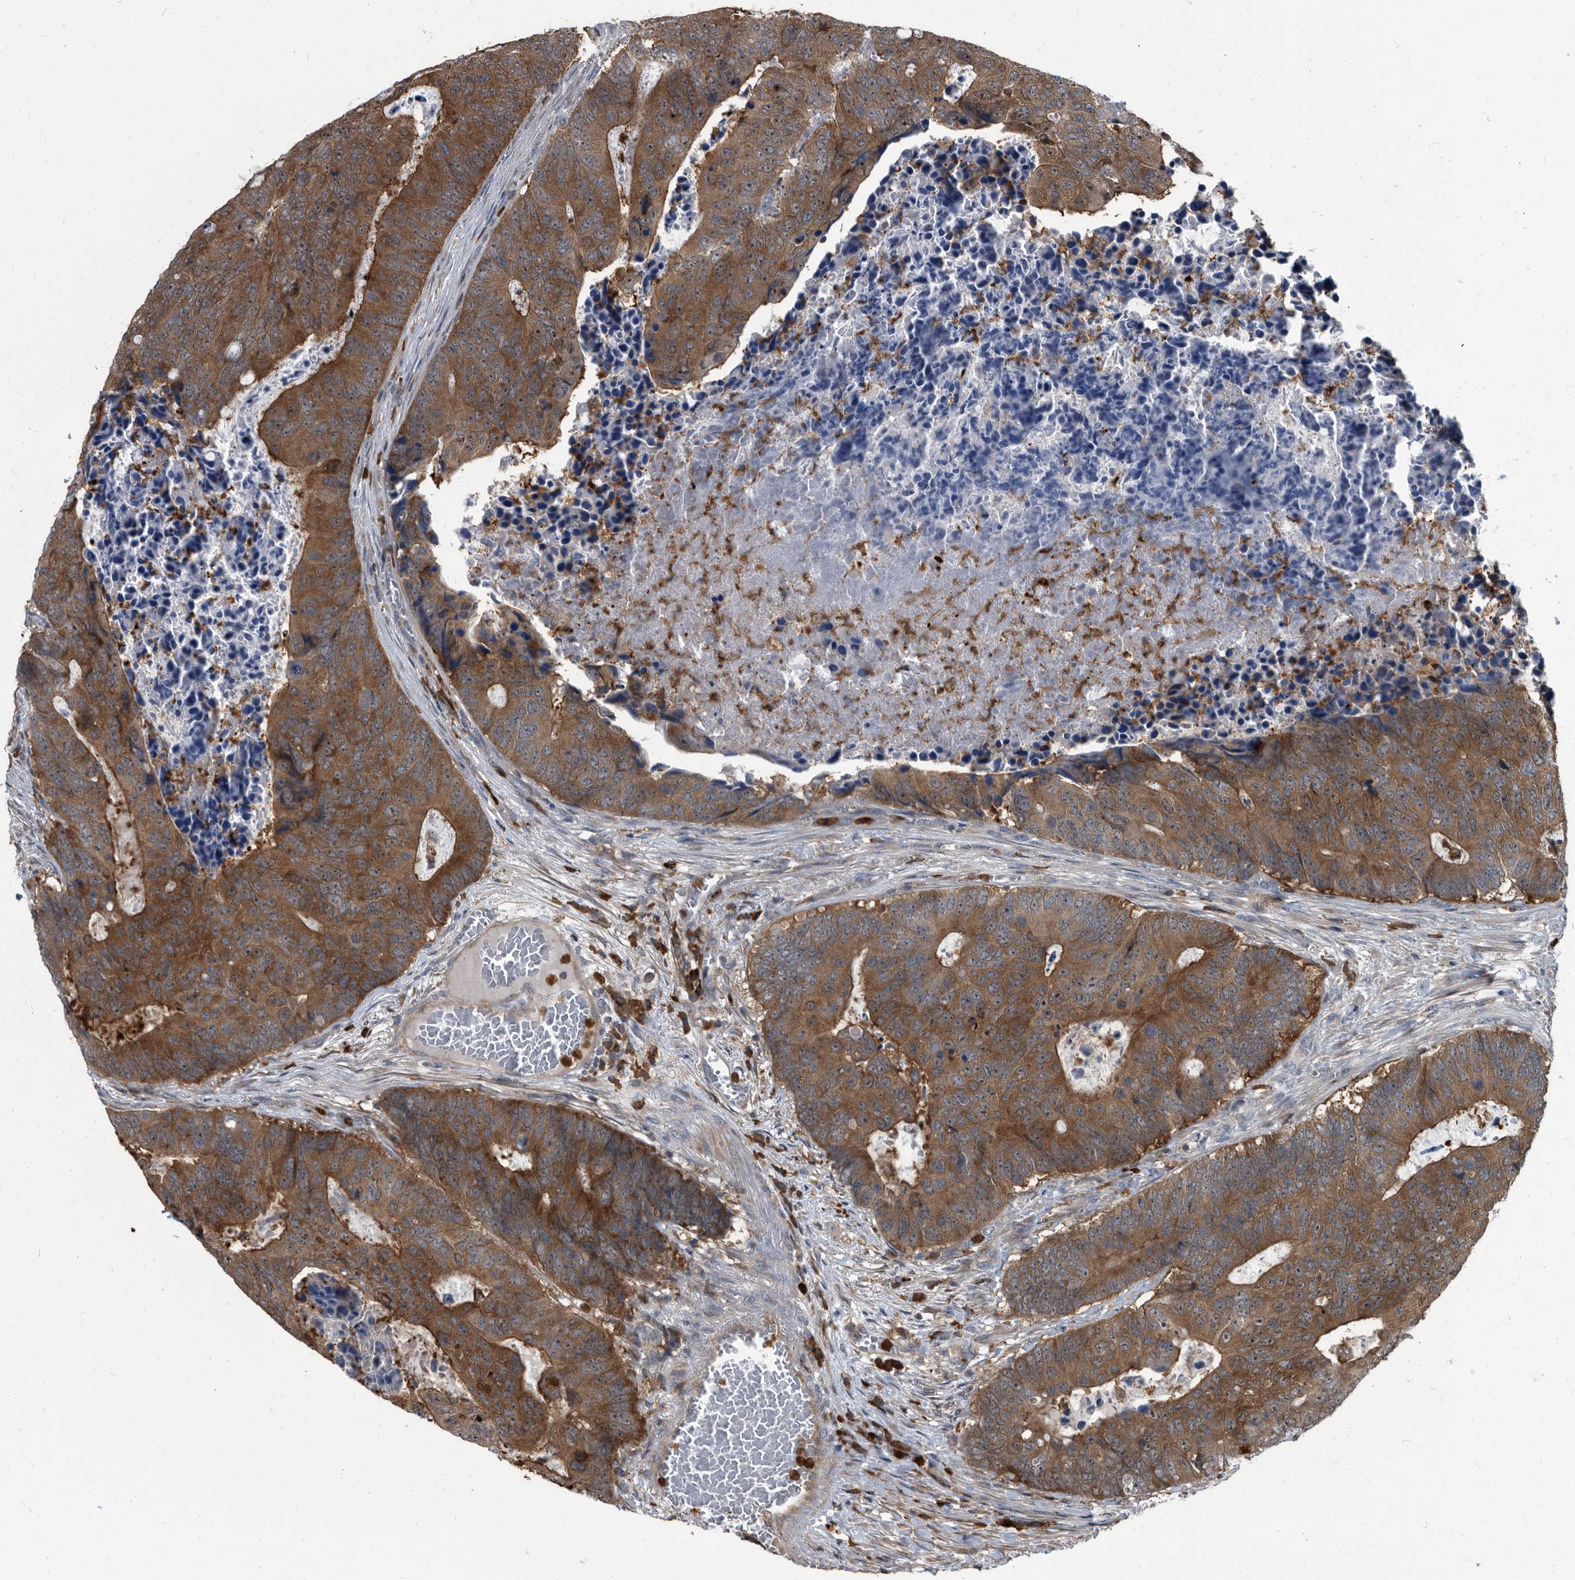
{"staining": {"intensity": "strong", "quantity": ">75%", "location": "cytoplasmic/membranous"}, "tissue": "colorectal cancer", "cell_type": "Tumor cells", "image_type": "cancer", "snomed": [{"axis": "morphology", "description": "Adenocarcinoma, NOS"}, {"axis": "topography", "description": "Colon"}], "caption": "High-magnification brightfield microscopy of adenocarcinoma (colorectal) stained with DAB (3,3'-diaminobenzidine) (brown) and counterstained with hematoxylin (blue). tumor cells exhibit strong cytoplasmic/membranous staining is appreciated in about>75% of cells.", "gene": "CDV3", "patient": {"sex": "male", "age": 87}}